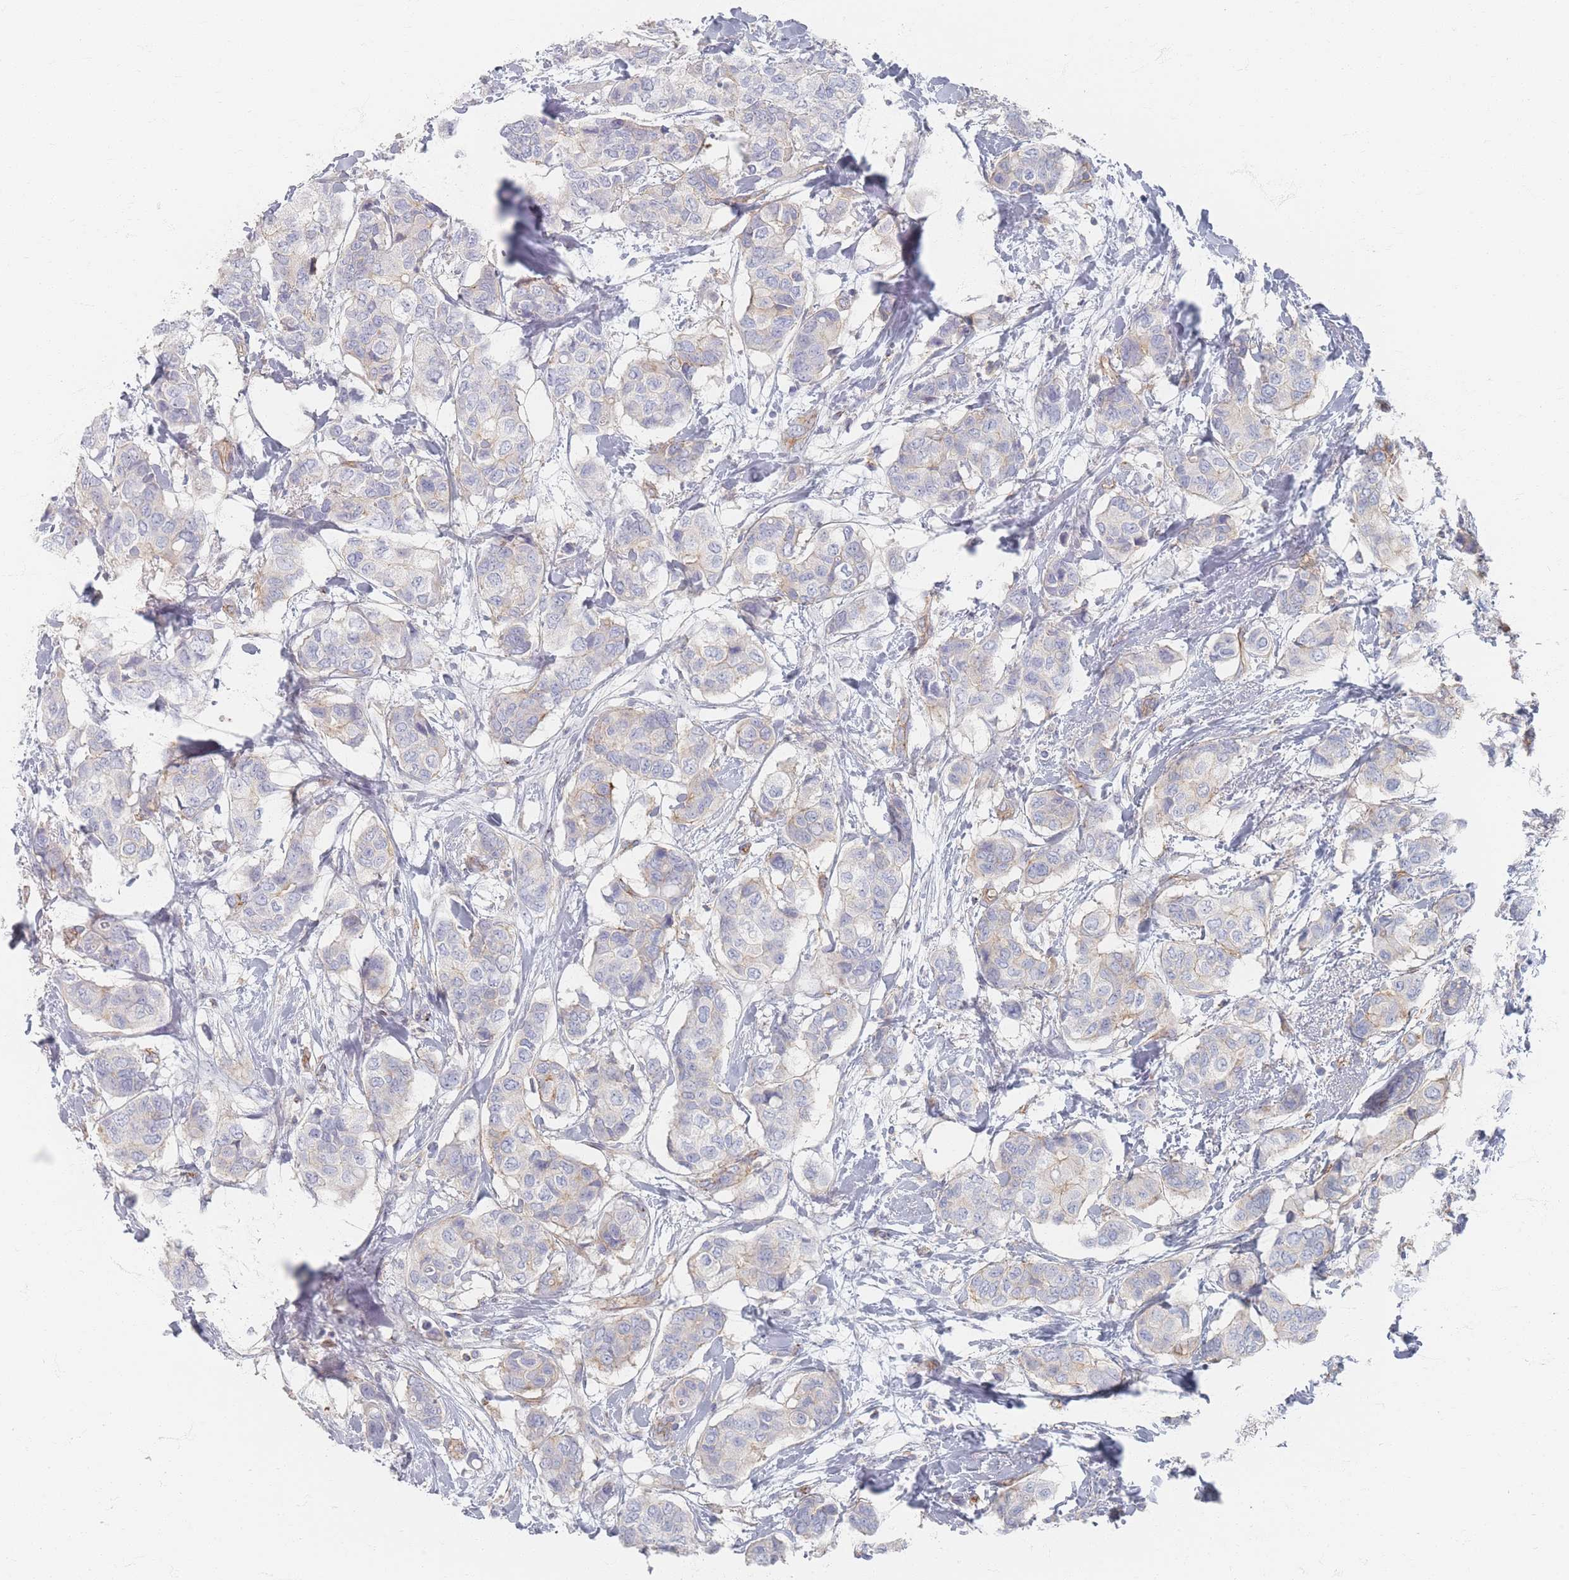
{"staining": {"intensity": "negative", "quantity": "none", "location": "none"}, "tissue": "breast cancer", "cell_type": "Tumor cells", "image_type": "cancer", "snomed": [{"axis": "morphology", "description": "Lobular carcinoma"}, {"axis": "topography", "description": "Breast"}], "caption": "DAB immunohistochemical staining of human lobular carcinoma (breast) shows no significant expression in tumor cells. (Brightfield microscopy of DAB (3,3'-diaminobenzidine) immunohistochemistry at high magnification).", "gene": "GNB1", "patient": {"sex": "female", "age": 51}}